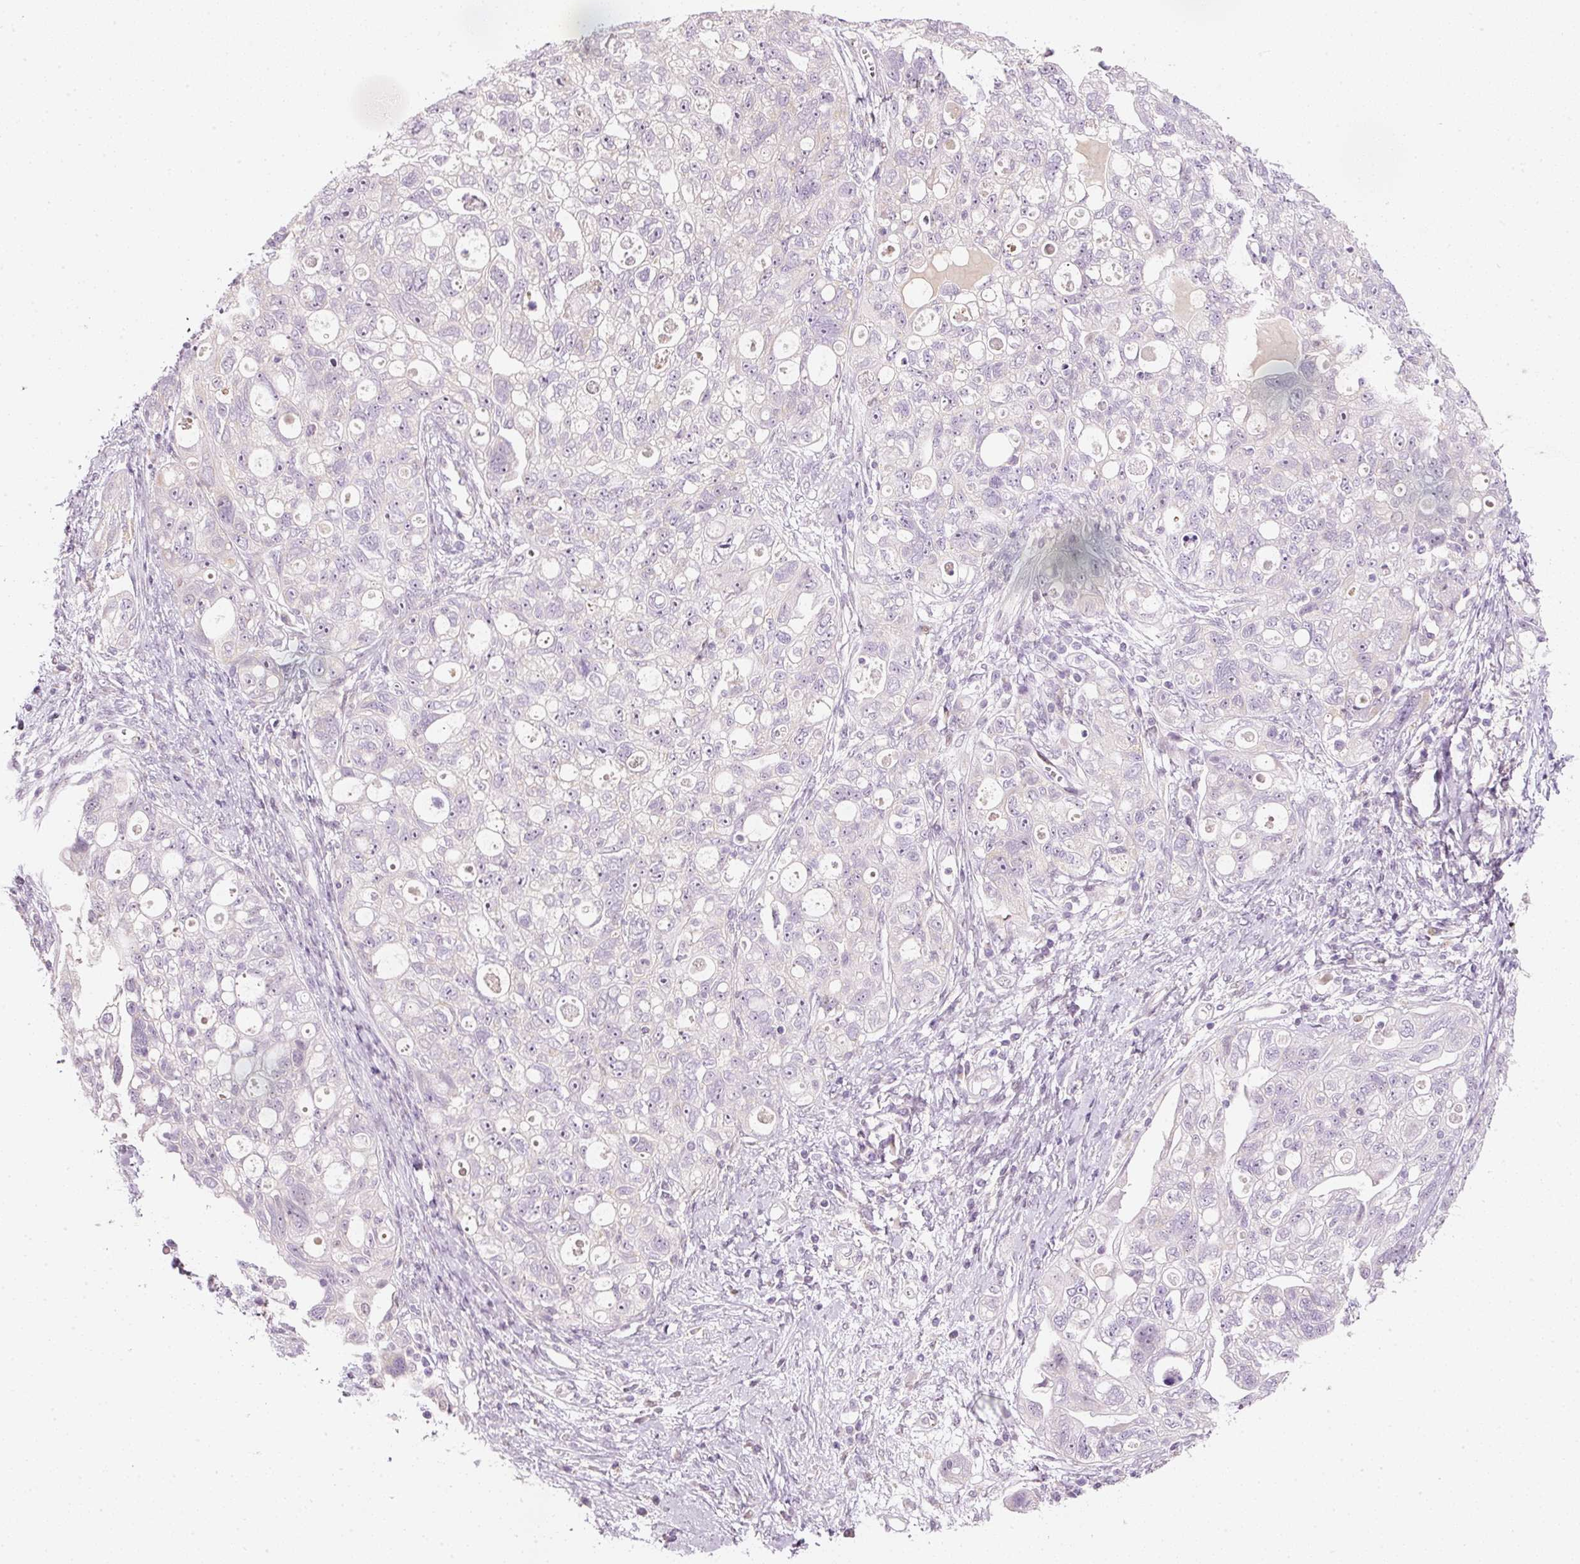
{"staining": {"intensity": "negative", "quantity": "none", "location": "none"}, "tissue": "ovarian cancer", "cell_type": "Tumor cells", "image_type": "cancer", "snomed": [{"axis": "morphology", "description": "Carcinoma, NOS"}, {"axis": "morphology", "description": "Cystadenocarcinoma, serous, NOS"}, {"axis": "topography", "description": "Ovary"}], "caption": "Immunohistochemical staining of human carcinoma (ovarian) demonstrates no significant positivity in tumor cells.", "gene": "RNF39", "patient": {"sex": "female", "age": 69}}